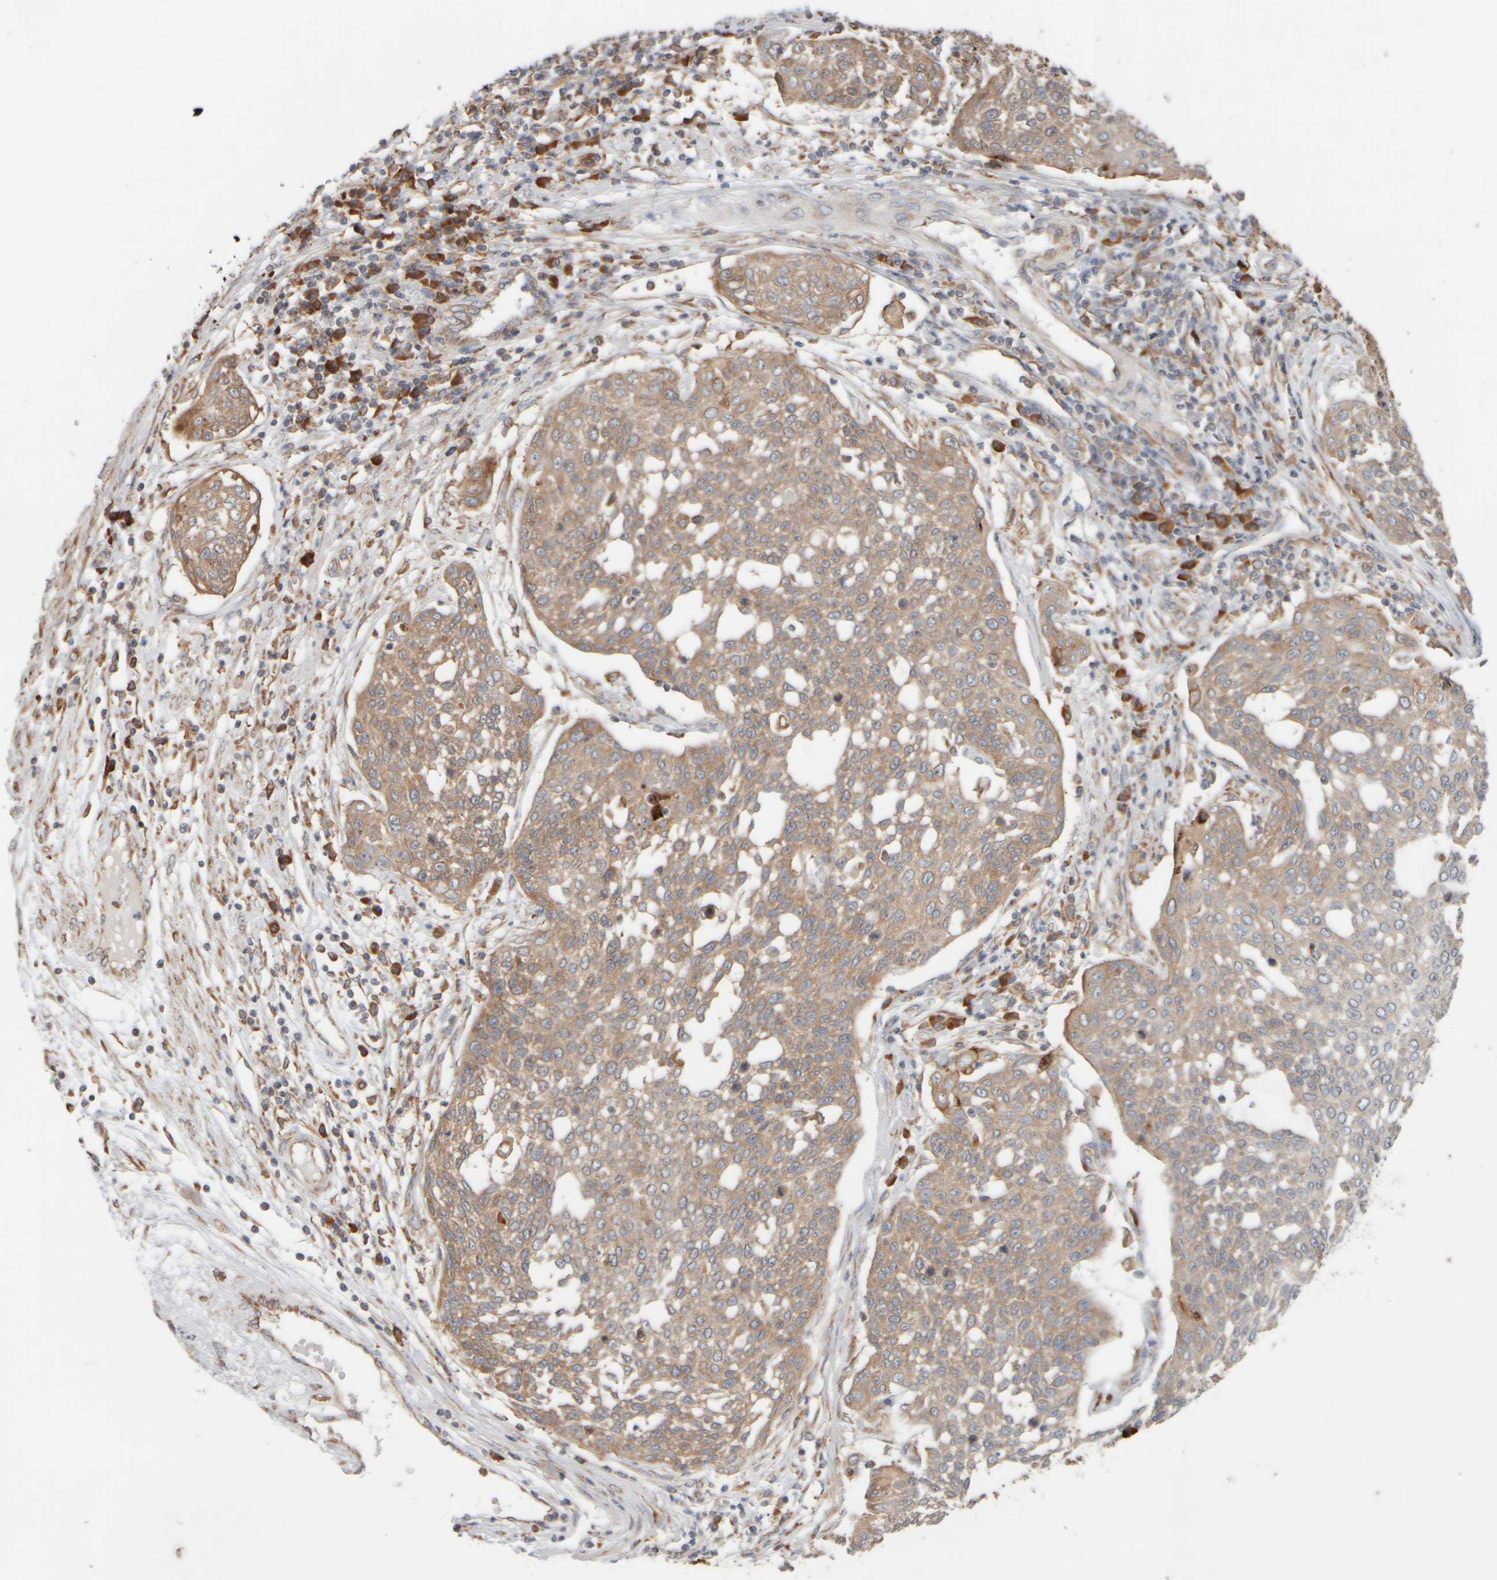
{"staining": {"intensity": "weak", "quantity": ">75%", "location": "cytoplasmic/membranous"}, "tissue": "cervical cancer", "cell_type": "Tumor cells", "image_type": "cancer", "snomed": [{"axis": "morphology", "description": "Squamous cell carcinoma, NOS"}, {"axis": "topography", "description": "Cervix"}], "caption": "Cervical cancer stained with a protein marker shows weak staining in tumor cells.", "gene": "EIF2B3", "patient": {"sex": "female", "age": 34}}